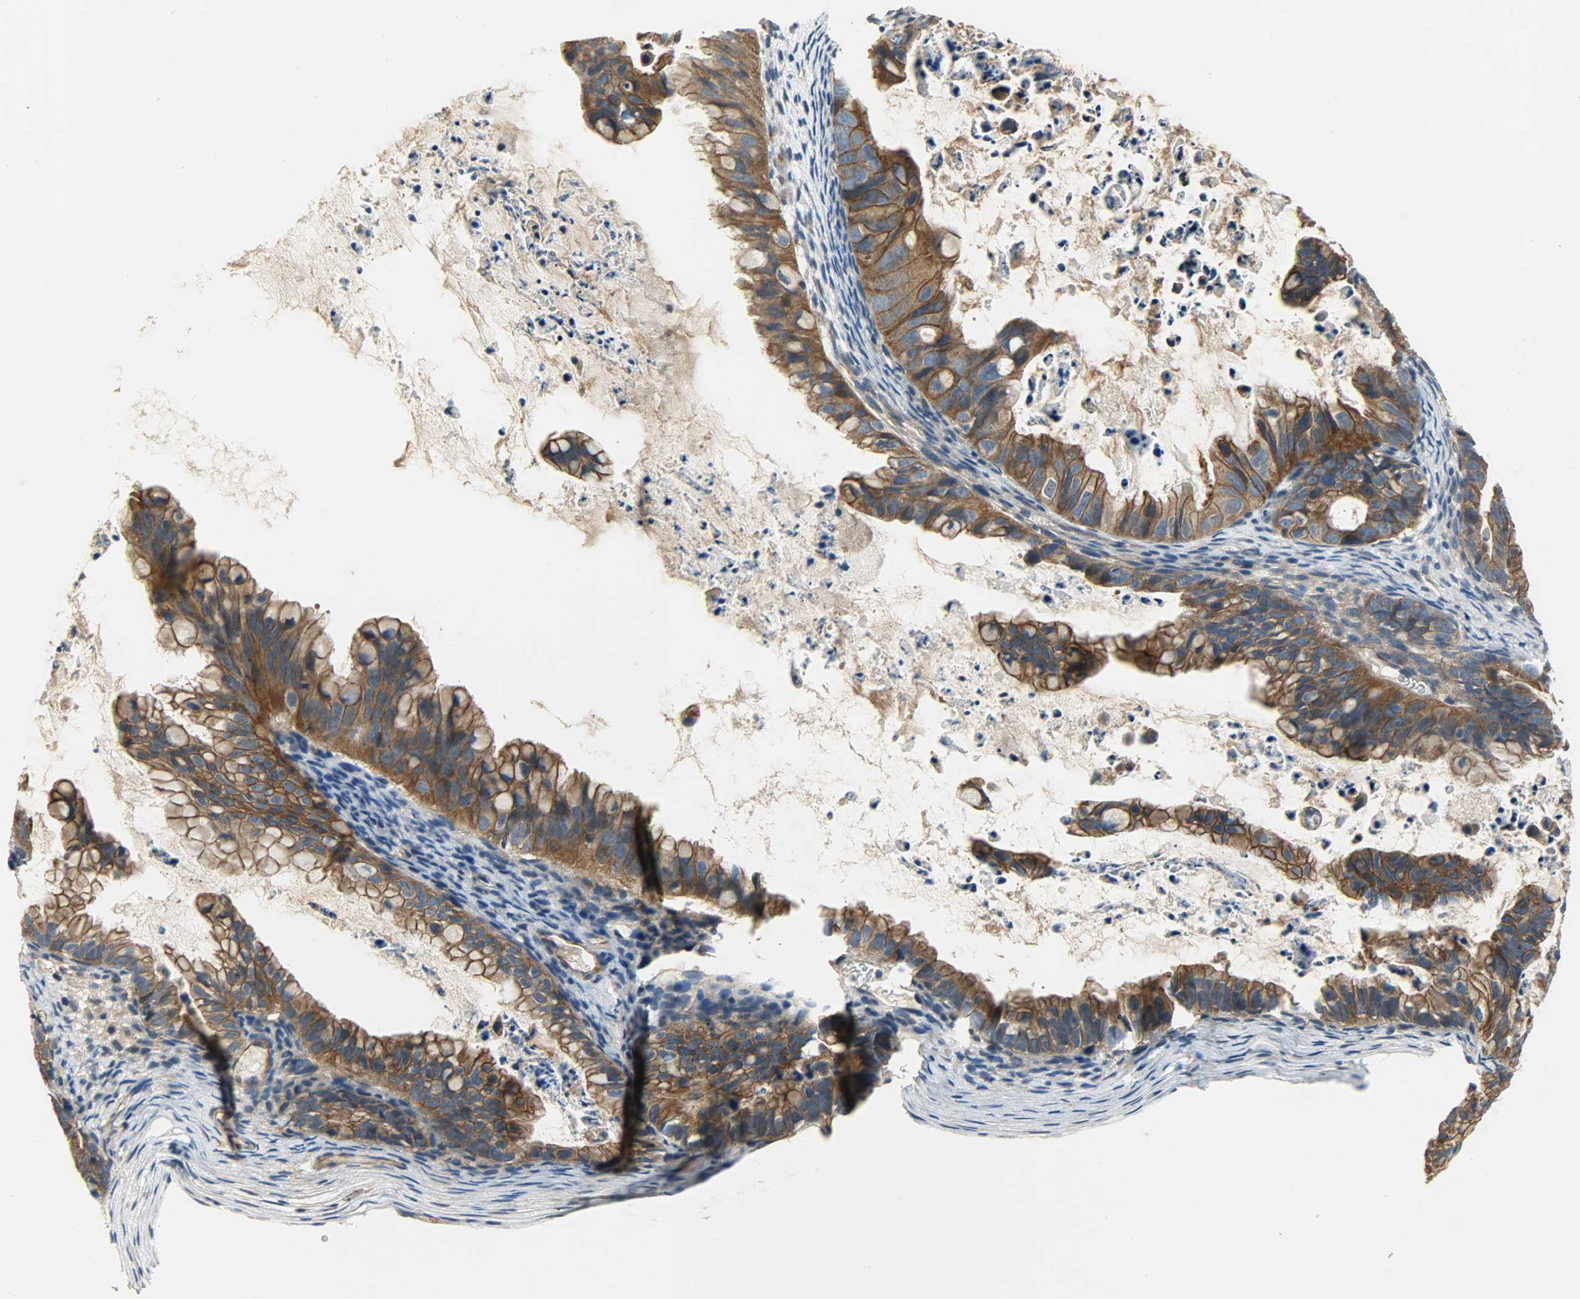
{"staining": {"intensity": "moderate", "quantity": ">75%", "location": "cytoplasmic/membranous"}, "tissue": "ovarian cancer", "cell_type": "Tumor cells", "image_type": "cancer", "snomed": [{"axis": "morphology", "description": "Cystadenocarcinoma, mucinous, NOS"}, {"axis": "topography", "description": "Ovary"}], "caption": "Human ovarian mucinous cystadenocarcinoma stained for a protein (brown) shows moderate cytoplasmic/membranous positive positivity in approximately >75% of tumor cells.", "gene": "KIAA1217", "patient": {"sex": "female", "age": 36}}